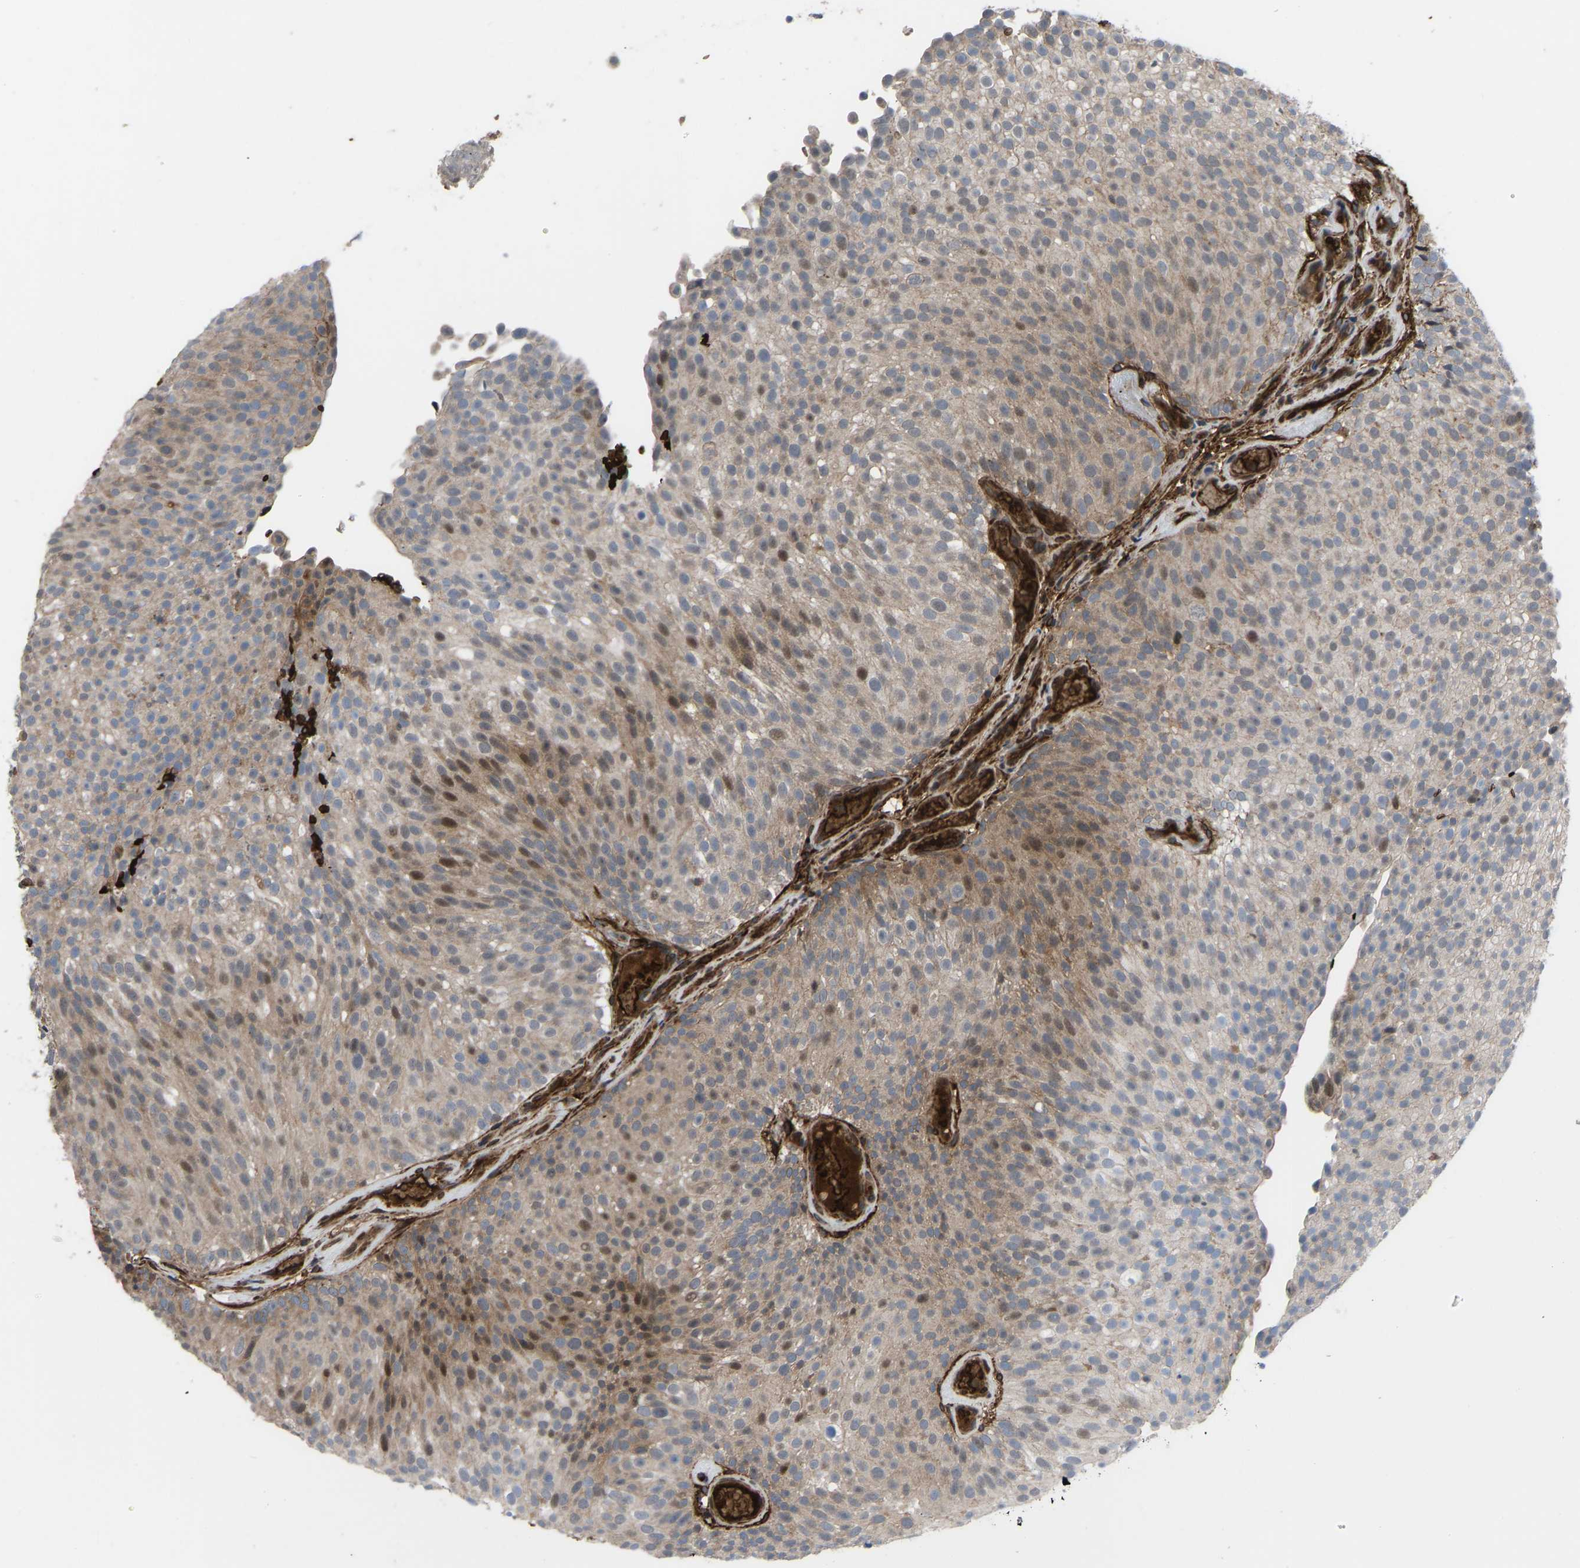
{"staining": {"intensity": "moderate", "quantity": "25%-75%", "location": "cytoplasmic/membranous,nuclear"}, "tissue": "urothelial cancer", "cell_type": "Tumor cells", "image_type": "cancer", "snomed": [{"axis": "morphology", "description": "Urothelial carcinoma, Low grade"}, {"axis": "topography", "description": "Urinary bladder"}], "caption": "A high-resolution micrograph shows immunohistochemistry (IHC) staining of urothelial carcinoma (low-grade), which exhibits moderate cytoplasmic/membranous and nuclear expression in about 25%-75% of tumor cells.", "gene": "CYP7B1", "patient": {"sex": "male", "age": 78}}